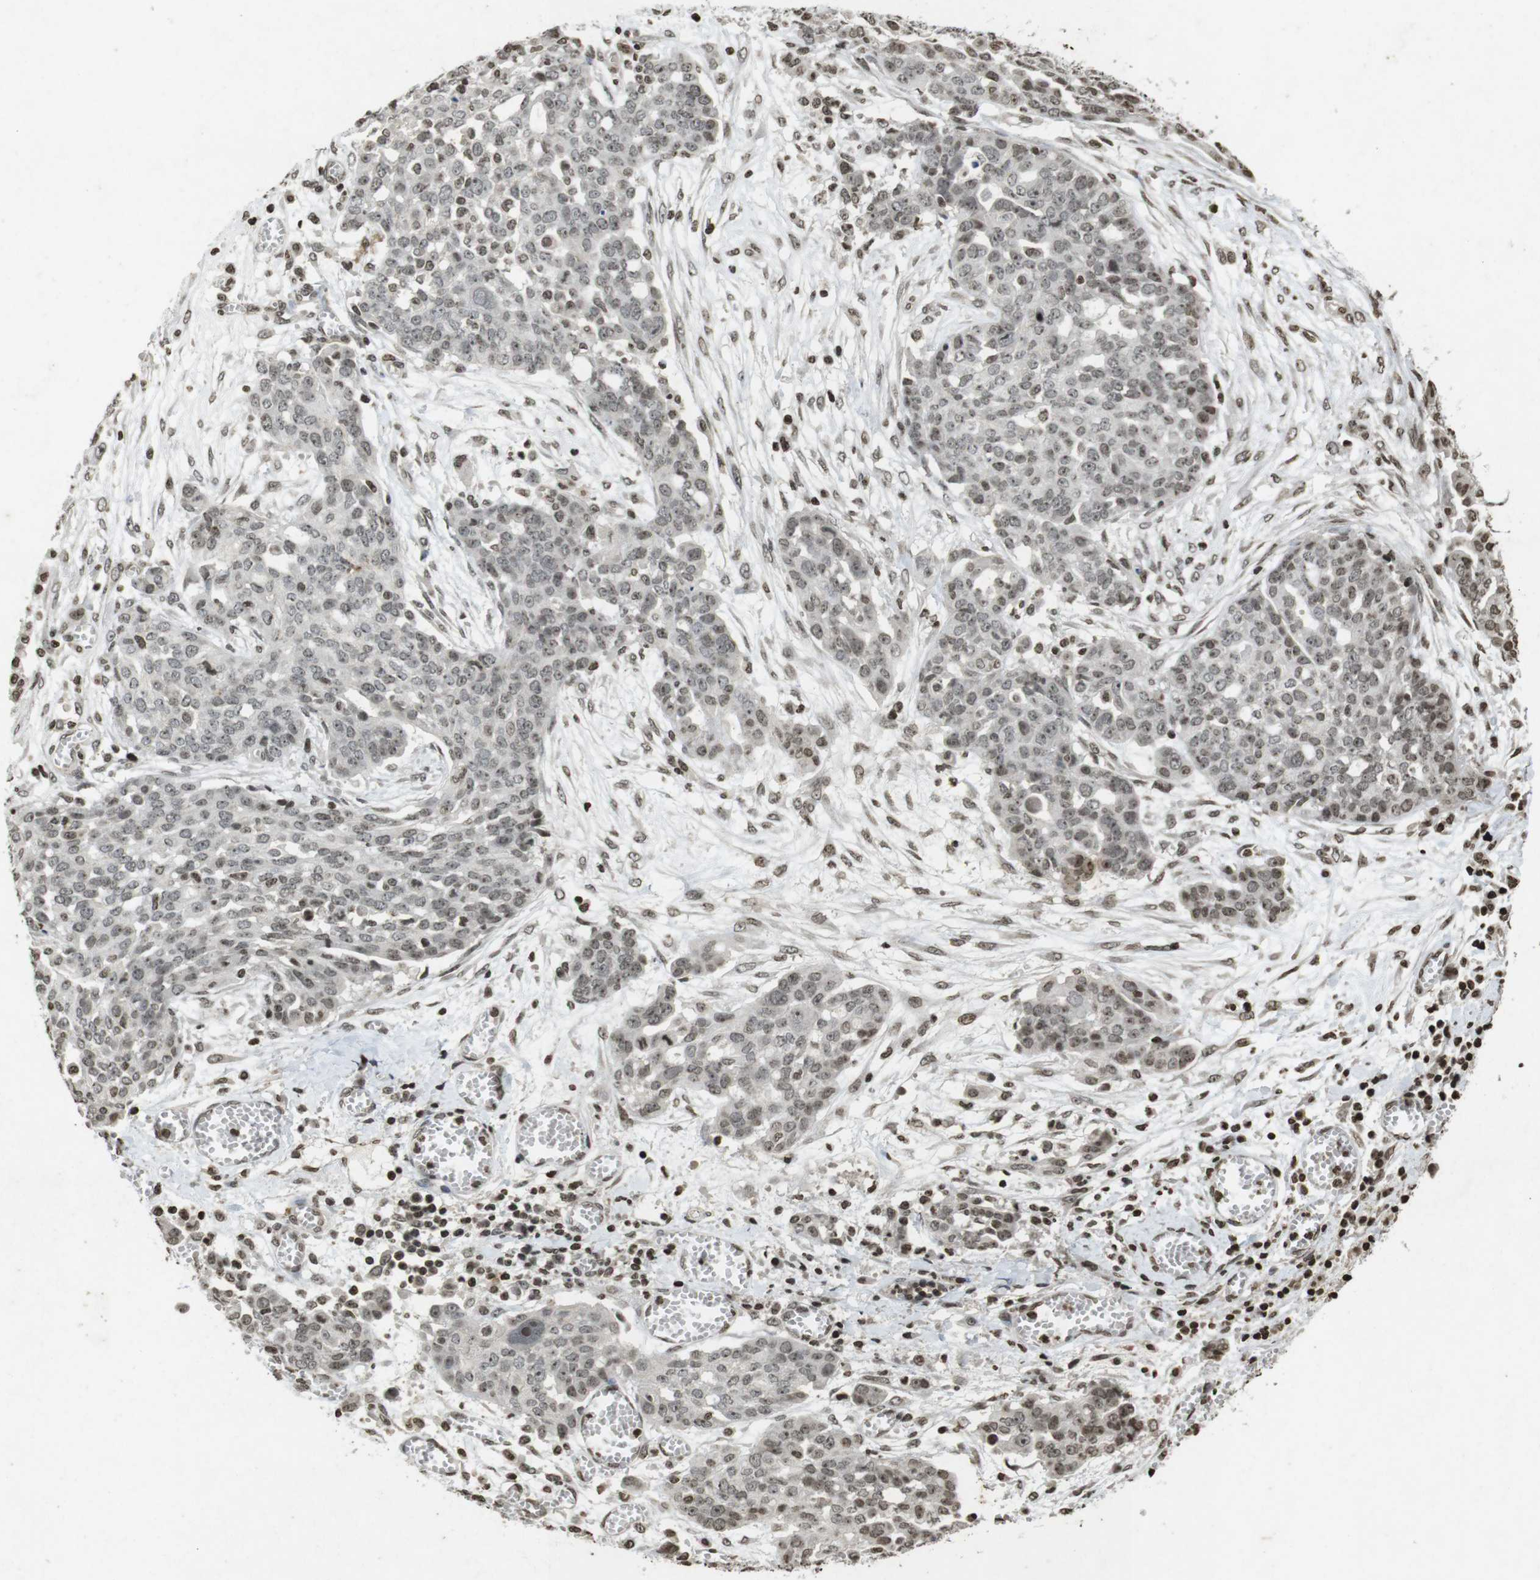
{"staining": {"intensity": "weak", "quantity": "<25%", "location": "nuclear"}, "tissue": "ovarian cancer", "cell_type": "Tumor cells", "image_type": "cancer", "snomed": [{"axis": "morphology", "description": "Cystadenocarcinoma, serous, NOS"}, {"axis": "topography", "description": "Soft tissue"}, {"axis": "topography", "description": "Ovary"}], "caption": "IHC photomicrograph of neoplastic tissue: human ovarian serous cystadenocarcinoma stained with DAB demonstrates no significant protein positivity in tumor cells.", "gene": "FOXA3", "patient": {"sex": "female", "age": 57}}